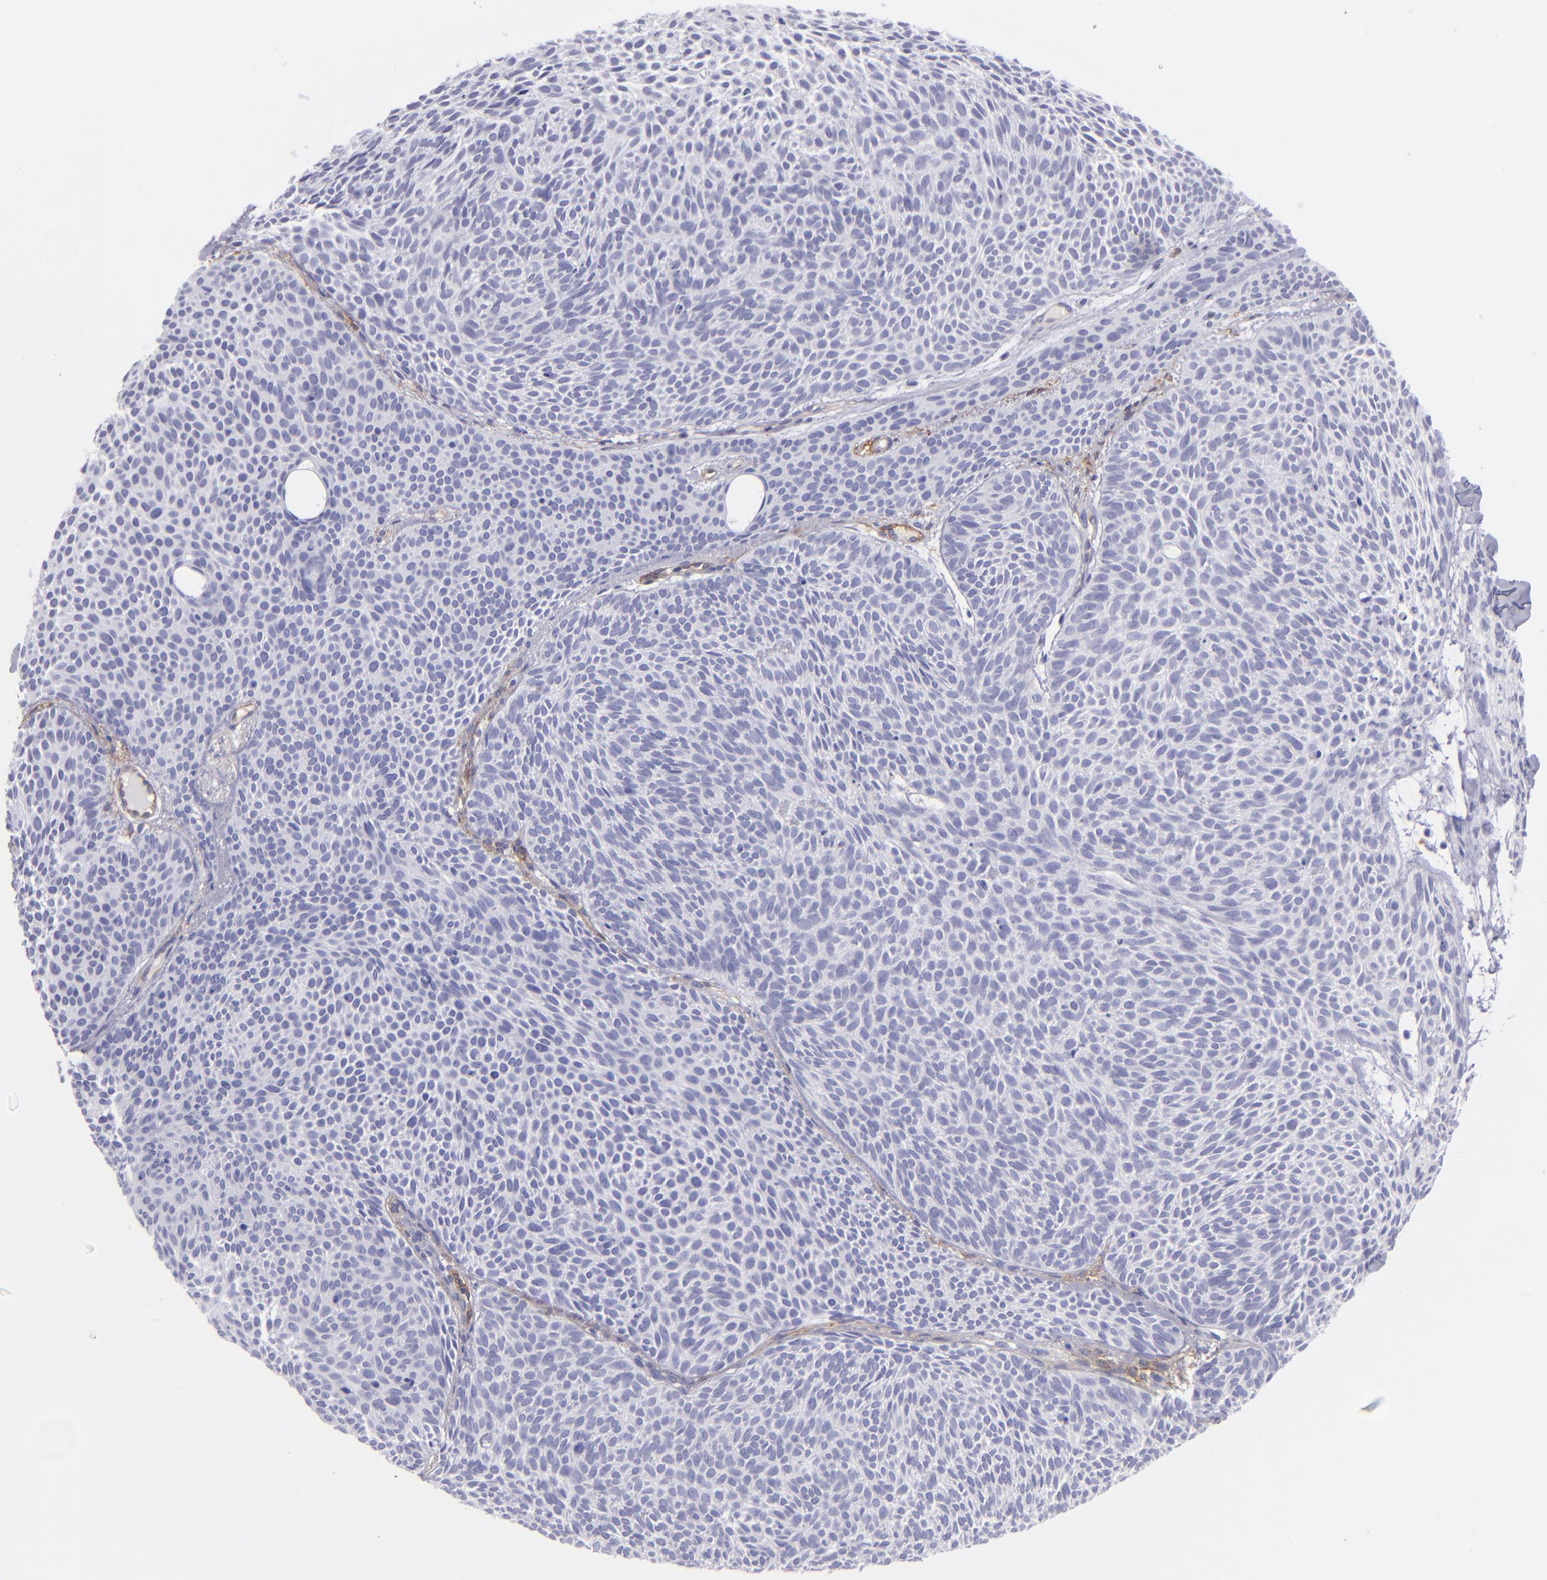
{"staining": {"intensity": "negative", "quantity": "none", "location": "none"}, "tissue": "skin cancer", "cell_type": "Tumor cells", "image_type": "cancer", "snomed": [{"axis": "morphology", "description": "Basal cell carcinoma"}, {"axis": "topography", "description": "Skin"}], "caption": "DAB immunohistochemical staining of skin cancer reveals no significant staining in tumor cells.", "gene": "ENTPD1", "patient": {"sex": "male", "age": 84}}